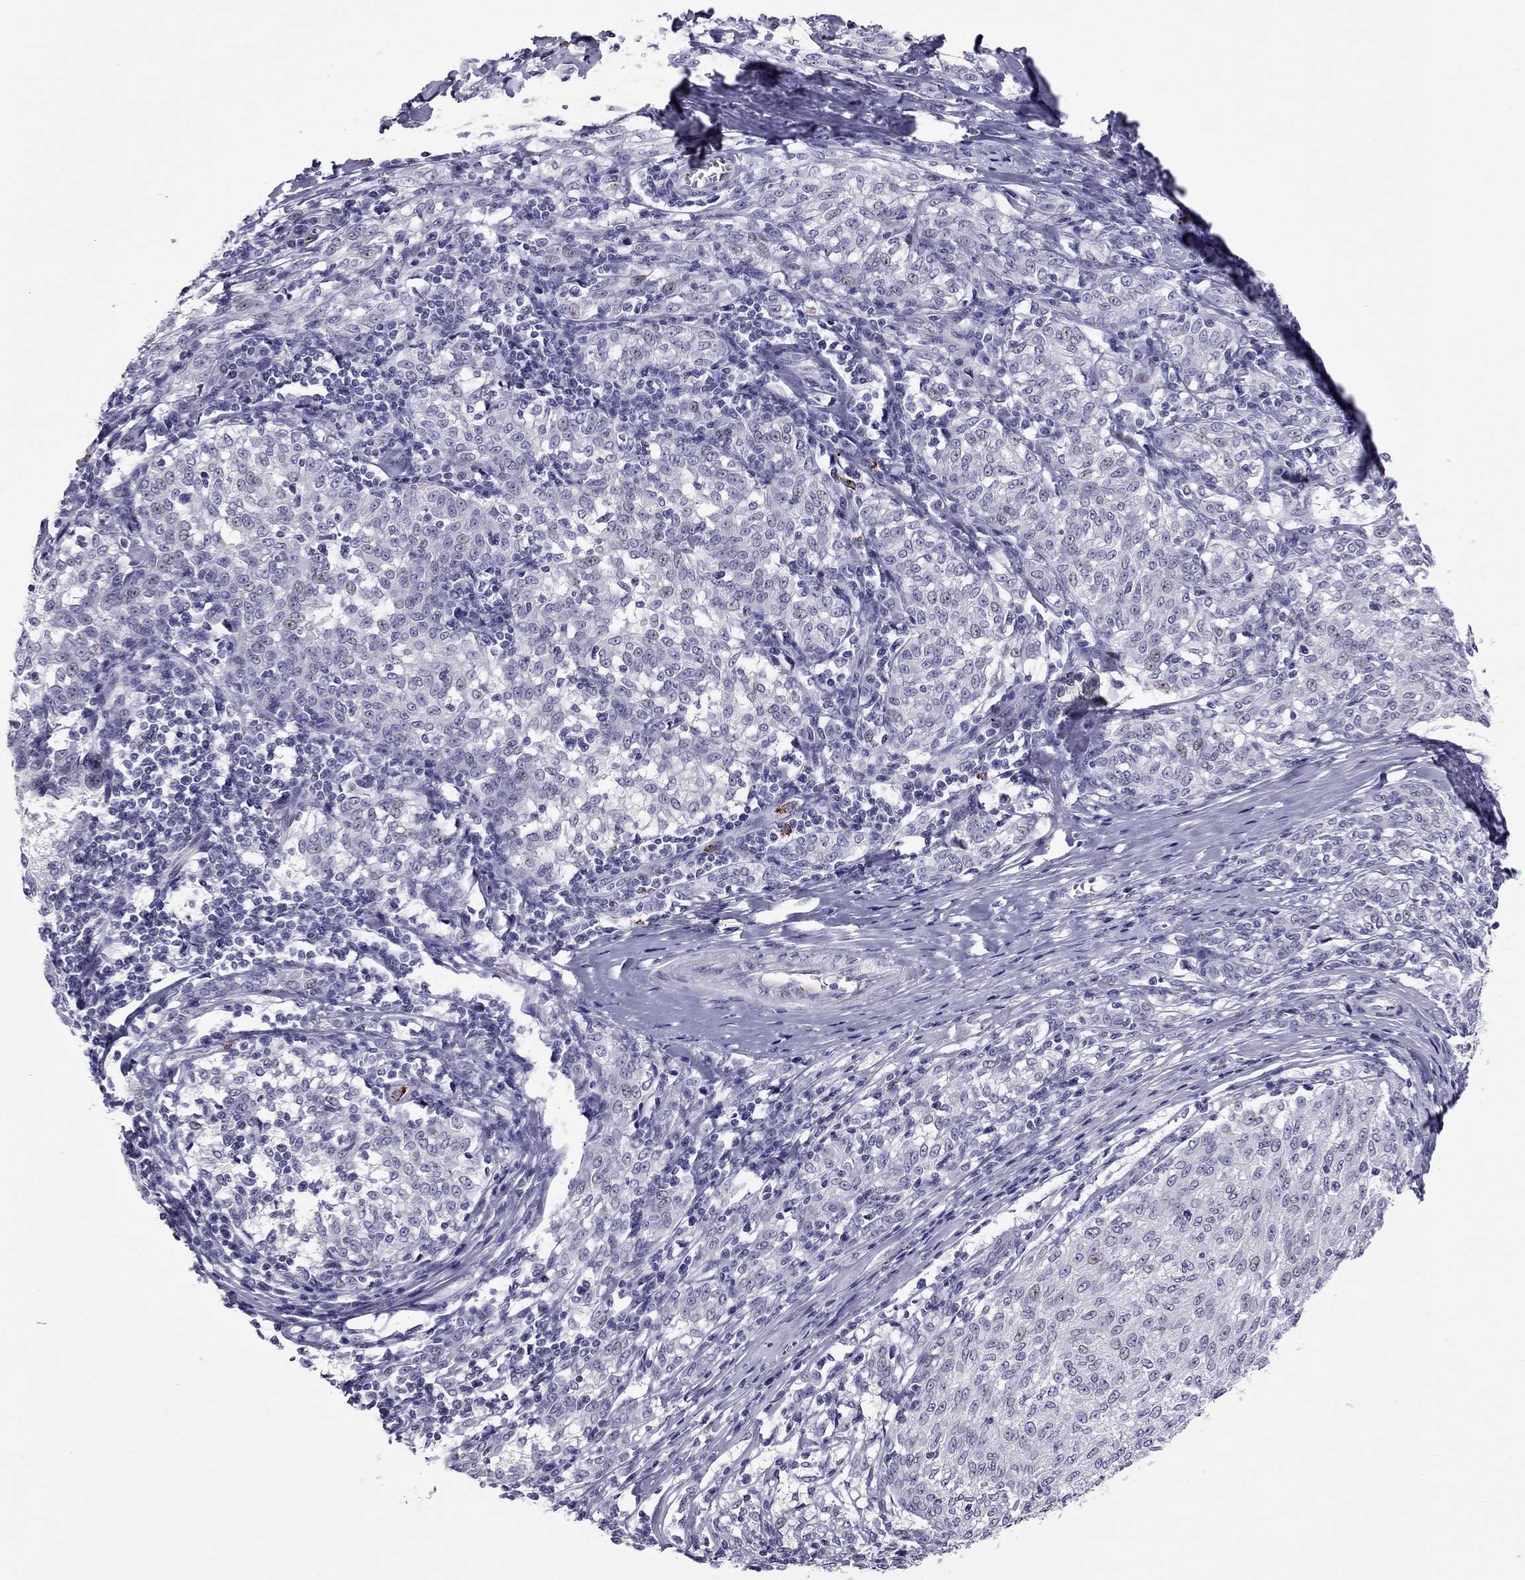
{"staining": {"intensity": "negative", "quantity": "none", "location": "none"}, "tissue": "melanoma", "cell_type": "Tumor cells", "image_type": "cancer", "snomed": [{"axis": "morphology", "description": "Malignant melanoma, NOS"}, {"axis": "topography", "description": "Skin"}], "caption": "Tumor cells are negative for protein expression in human malignant melanoma. (IHC, brightfield microscopy, high magnification).", "gene": "CCL27", "patient": {"sex": "female", "age": 72}}